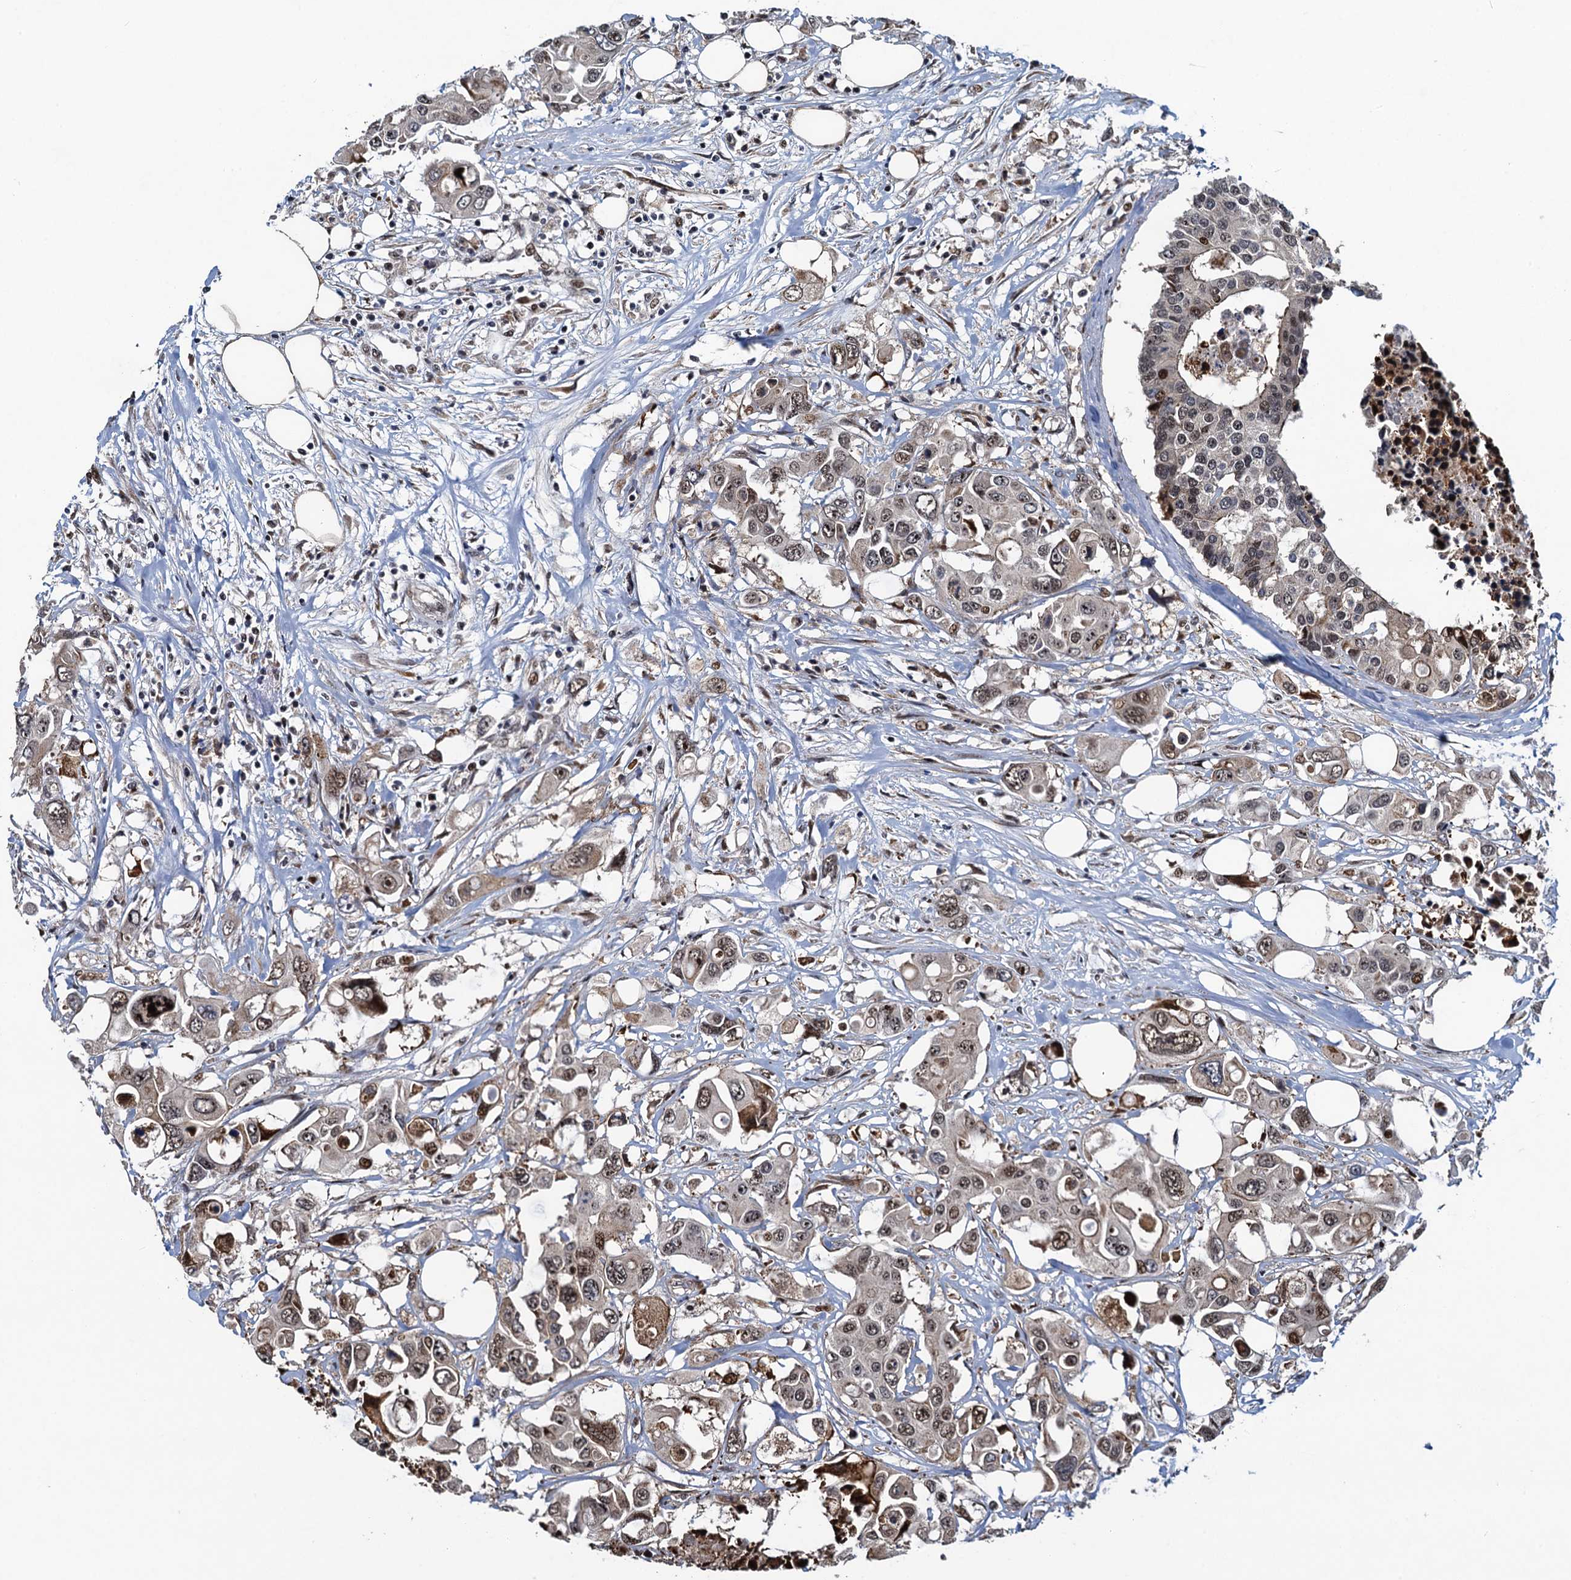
{"staining": {"intensity": "moderate", "quantity": "25%-75%", "location": "nuclear"}, "tissue": "colorectal cancer", "cell_type": "Tumor cells", "image_type": "cancer", "snomed": [{"axis": "morphology", "description": "Adenocarcinoma, NOS"}, {"axis": "topography", "description": "Colon"}], "caption": "Adenocarcinoma (colorectal) tissue exhibits moderate nuclear expression in about 25%-75% of tumor cells, visualized by immunohistochemistry.", "gene": "ATOSA", "patient": {"sex": "male", "age": 77}}